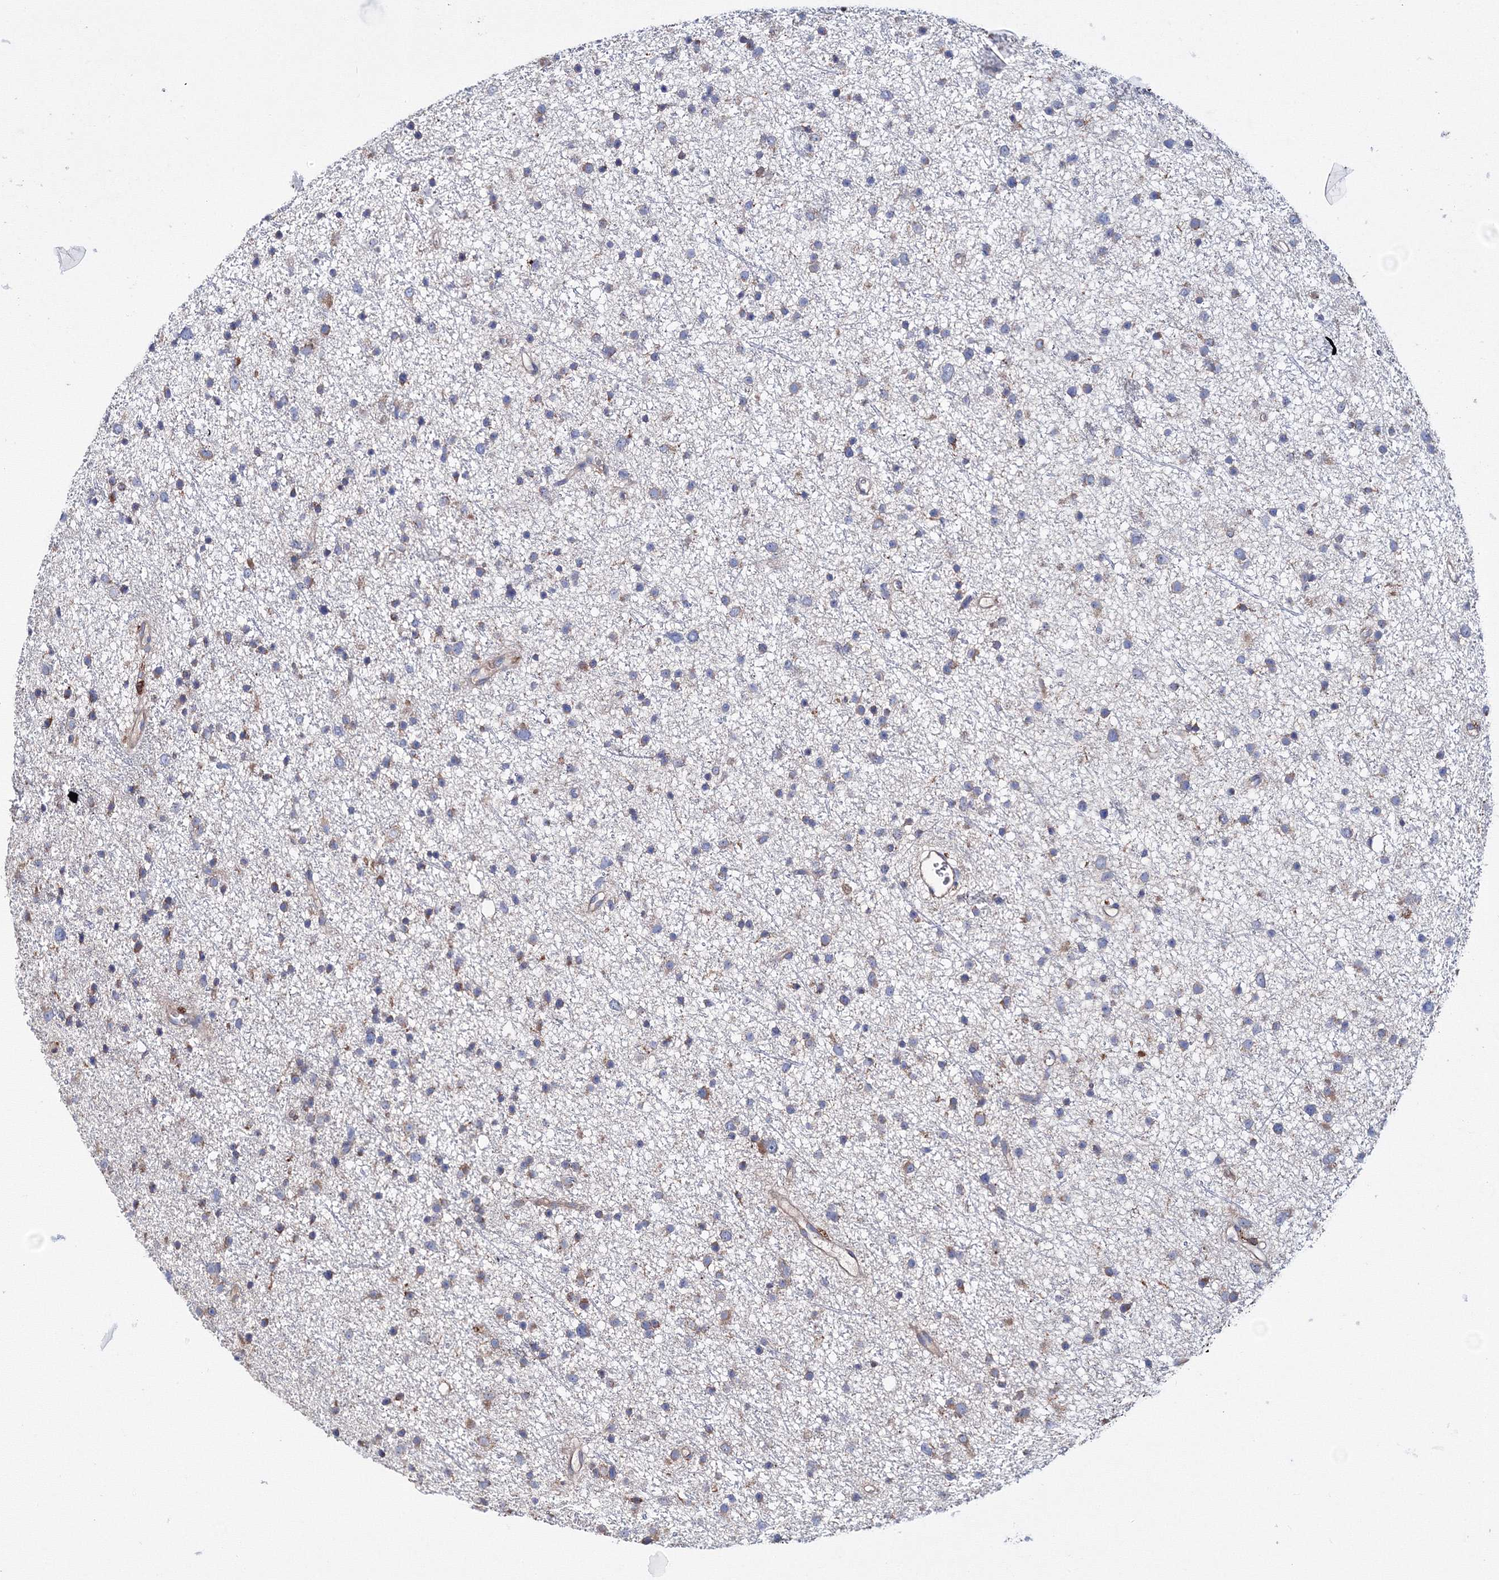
{"staining": {"intensity": "weak", "quantity": "<25%", "location": "cytoplasmic/membranous"}, "tissue": "glioma", "cell_type": "Tumor cells", "image_type": "cancer", "snomed": [{"axis": "morphology", "description": "Glioma, malignant, Low grade"}, {"axis": "topography", "description": "Cerebral cortex"}], "caption": "Tumor cells are negative for brown protein staining in glioma.", "gene": "VPS8", "patient": {"sex": "female", "age": 39}}